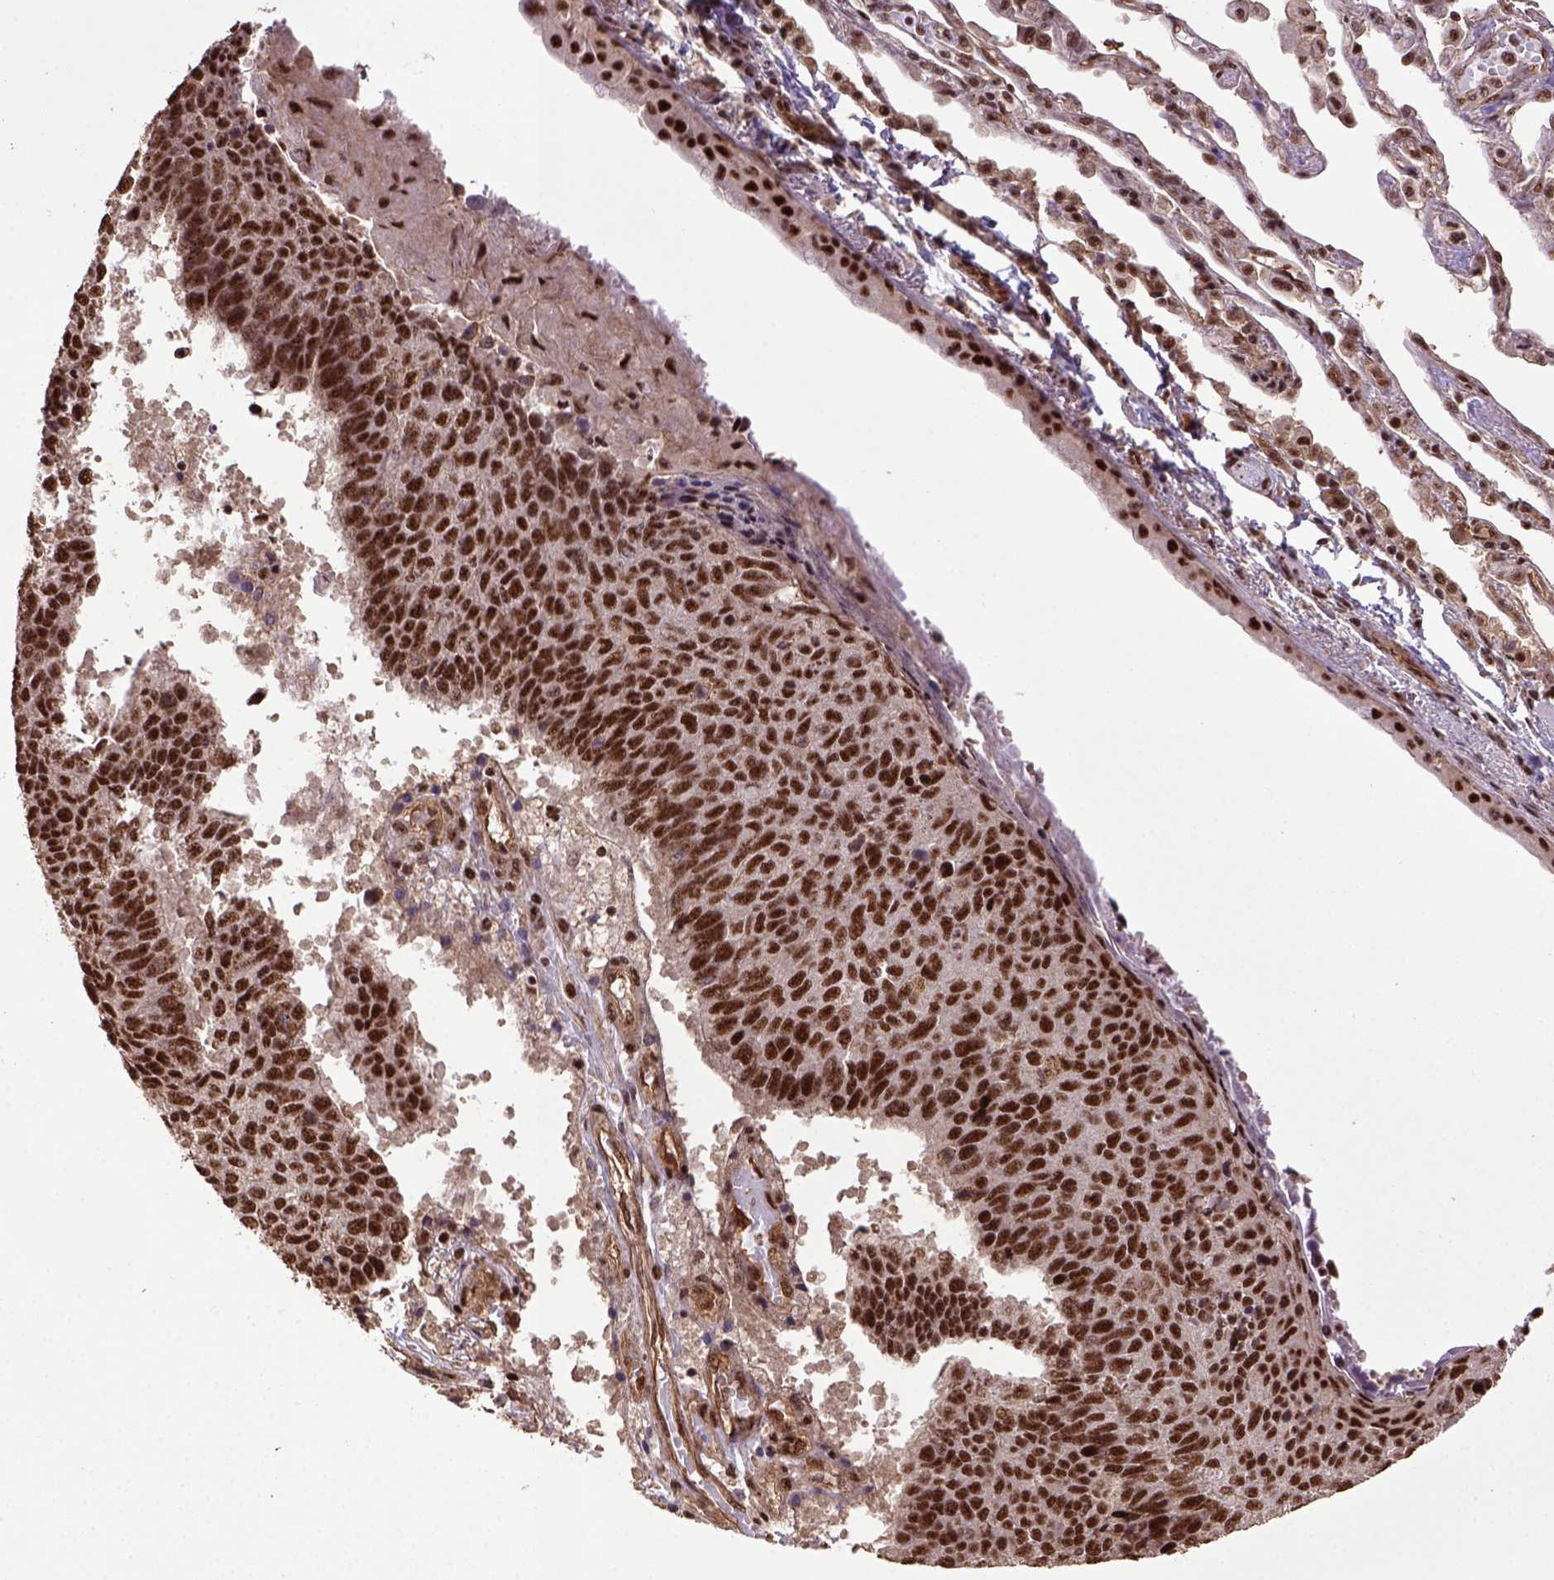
{"staining": {"intensity": "strong", "quantity": ">75%", "location": "nuclear"}, "tissue": "lung cancer", "cell_type": "Tumor cells", "image_type": "cancer", "snomed": [{"axis": "morphology", "description": "Squamous cell carcinoma, NOS"}, {"axis": "topography", "description": "Lung"}], "caption": "High-power microscopy captured an immunohistochemistry image of lung cancer, revealing strong nuclear positivity in approximately >75% of tumor cells. (DAB (3,3'-diaminobenzidine) = brown stain, brightfield microscopy at high magnification).", "gene": "PPIG", "patient": {"sex": "male", "age": 73}}